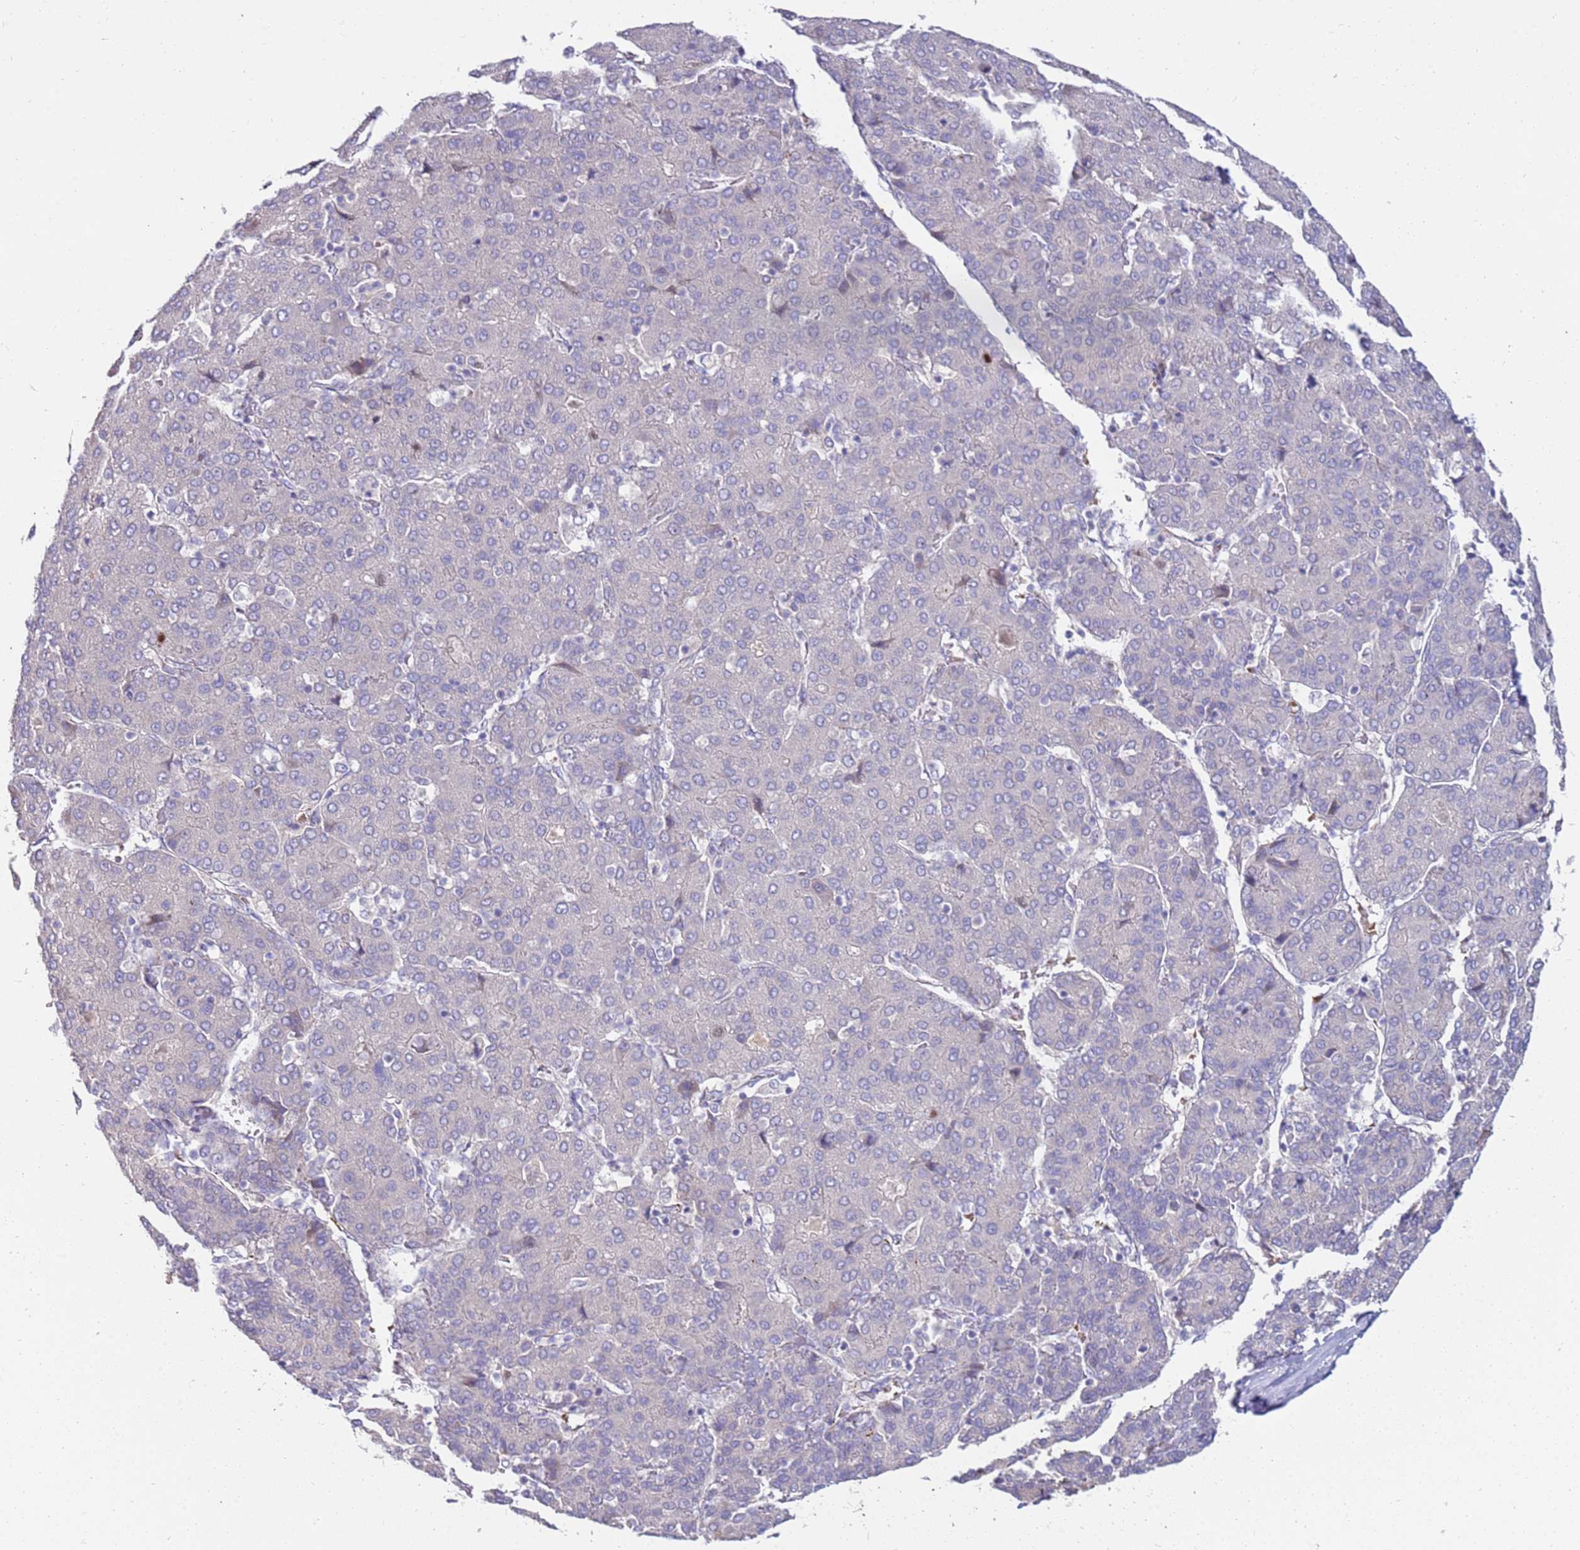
{"staining": {"intensity": "negative", "quantity": "none", "location": "none"}, "tissue": "liver cancer", "cell_type": "Tumor cells", "image_type": "cancer", "snomed": [{"axis": "morphology", "description": "Carcinoma, Hepatocellular, NOS"}, {"axis": "topography", "description": "Liver"}], "caption": "IHC micrograph of neoplastic tissue: human hepatocellular carcinoma (liver) stained with DAB demonstrates no significant protein expression in tumor cells. The staining was performed using DAB to visualize the protein expression in brown, while the nuclei were stained in blue with hematoxylin (Magnification: 20x).", "gene": "NMUR2", "patient": {"sex": "male", "age": 65}}